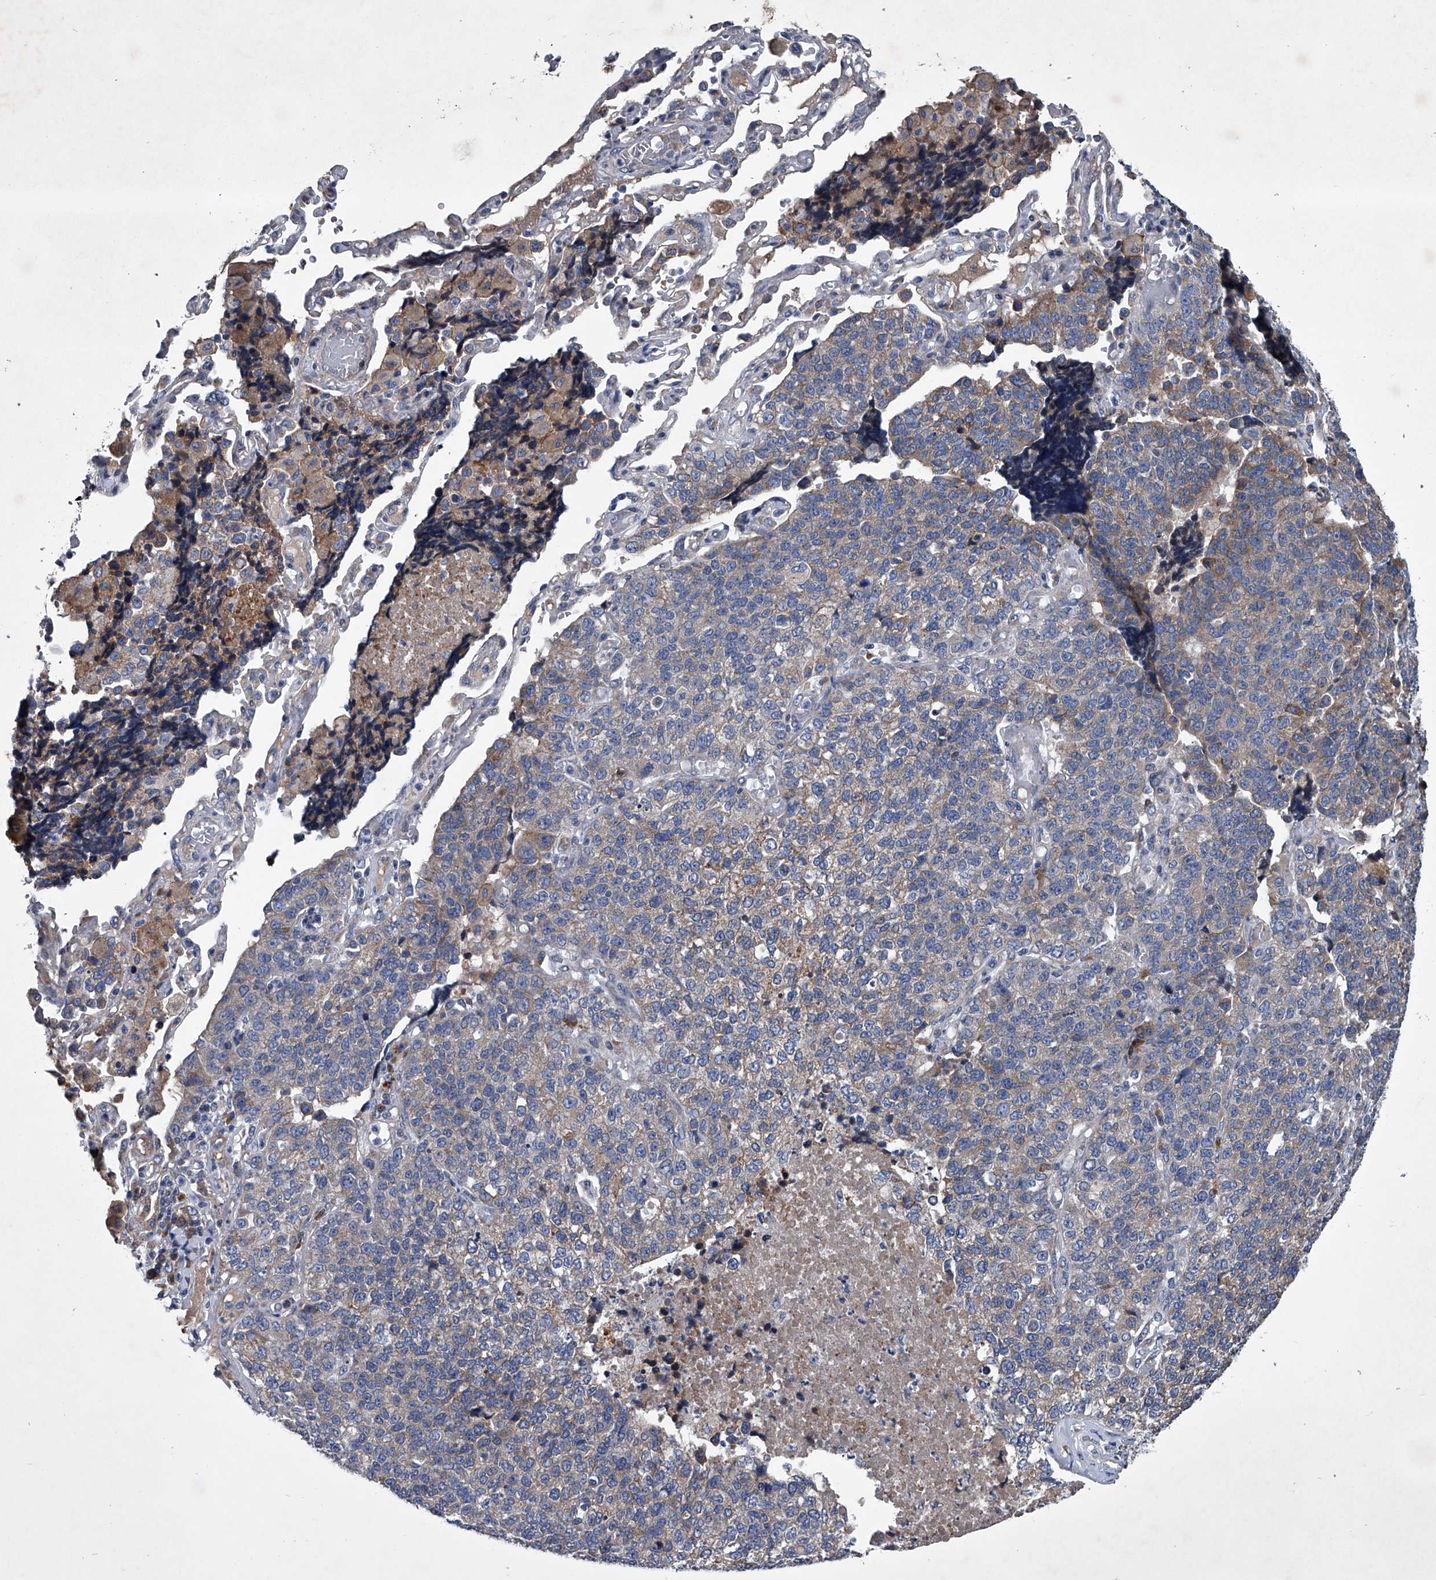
{"staining": {"intensity": "weak", "quantity": "<25%", "location": "cytoplasmic/membranous"}, "tissue": "lung cancer", "cell_type": "Tumor cells", "image_type": "cancer", "snomed": [{"axis": "morphology", "description": "Adenocarcinoma, NOS"}, {"axis": "topography", "description": "Lung"}], "caption": "Photomicrograph shows no protein positivity in tumor cells of lung adenocarcinoma tissue.", "gene": "ABCG1", "patient": {"sex": "male", "age": 49}}